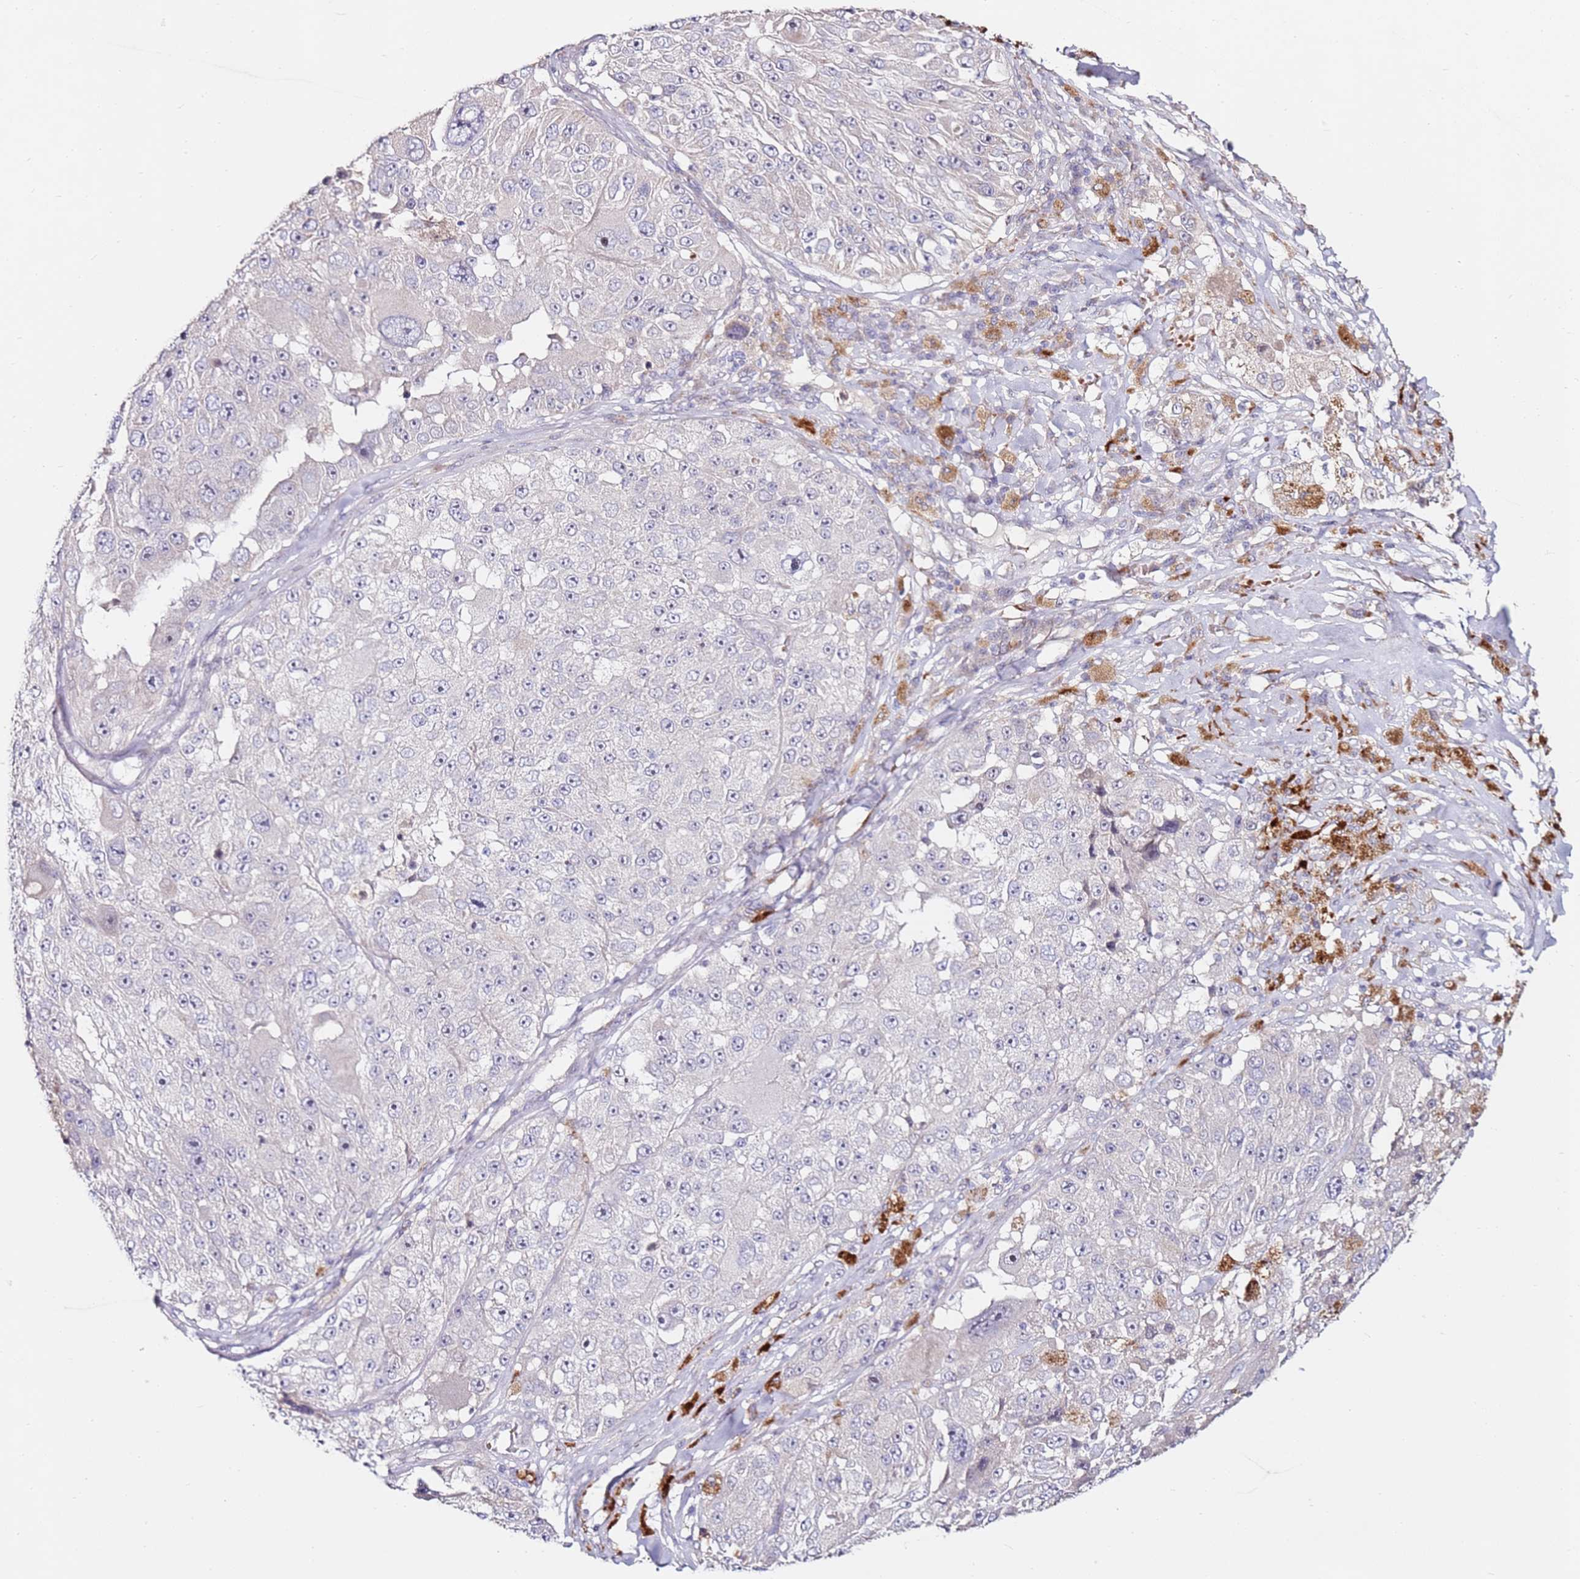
{"staining": {"intensity": "weak", "quantity": "<25%", "location": "cytoplasmic/membranous"}, "tissue": "melanoma", "cell_type": "Tumor cells", "image_type": "cancer", "snomed": [{"axis": "morphology", "description": "Malignant melanoma, Metastatic site"}, {"axis": "topography", "description": "Lymph node"}], "caption": "IHC of malignant melanoma (metastatic site) exhibits no expression in tumor cells. Nuclei are stained in blue.", "gene": "RARS2", "patient": {"sex": "male", "age": 62}}